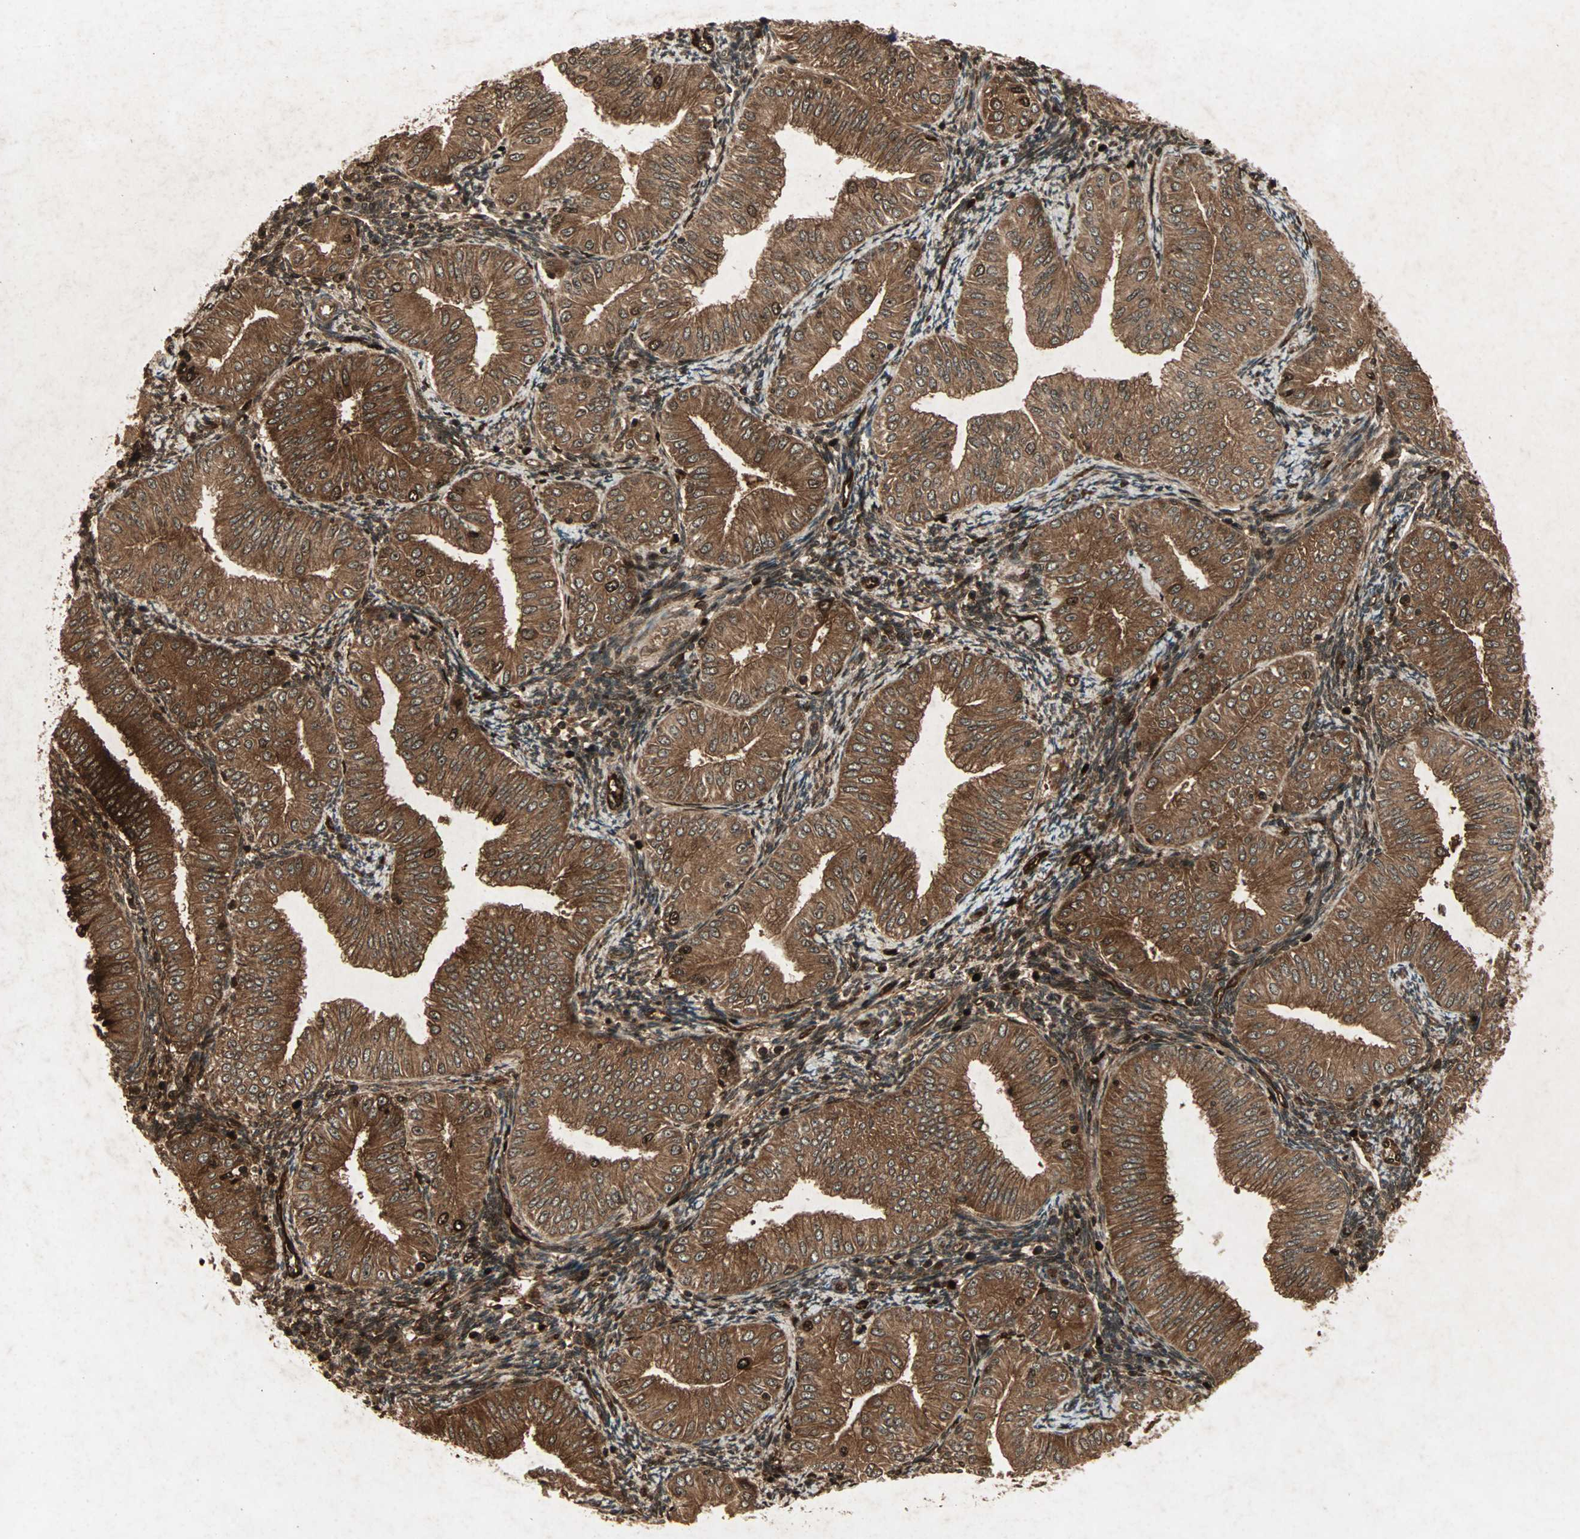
{"staining": {"intensity": "strong", "quantity": ">75%", "location": "cytoplasmic/membranous"}, "tissue": "endometrial cancer", "cell_type": "Tumor cells", "image_type": "cancer", "snomed": [{"axis": "morphology", "description": "Normal tissue, NOS"}, {"axis": "morphology", "description": "Adenocarcinoma, NOS"}, {"axis": "topography", "description": "Endometrium"}], "caption": "Brown immunohistochemical staining in endometrial cancer (adenocarcinoma) exhibits strong cytoplasmic/membranous staining in approximately >75% of tumor cells. (brown staining indicates protein expression, while blue staining denotes nuclei).", "gene": "RFFL", "patient": {"sex": "female", "age": 53}}